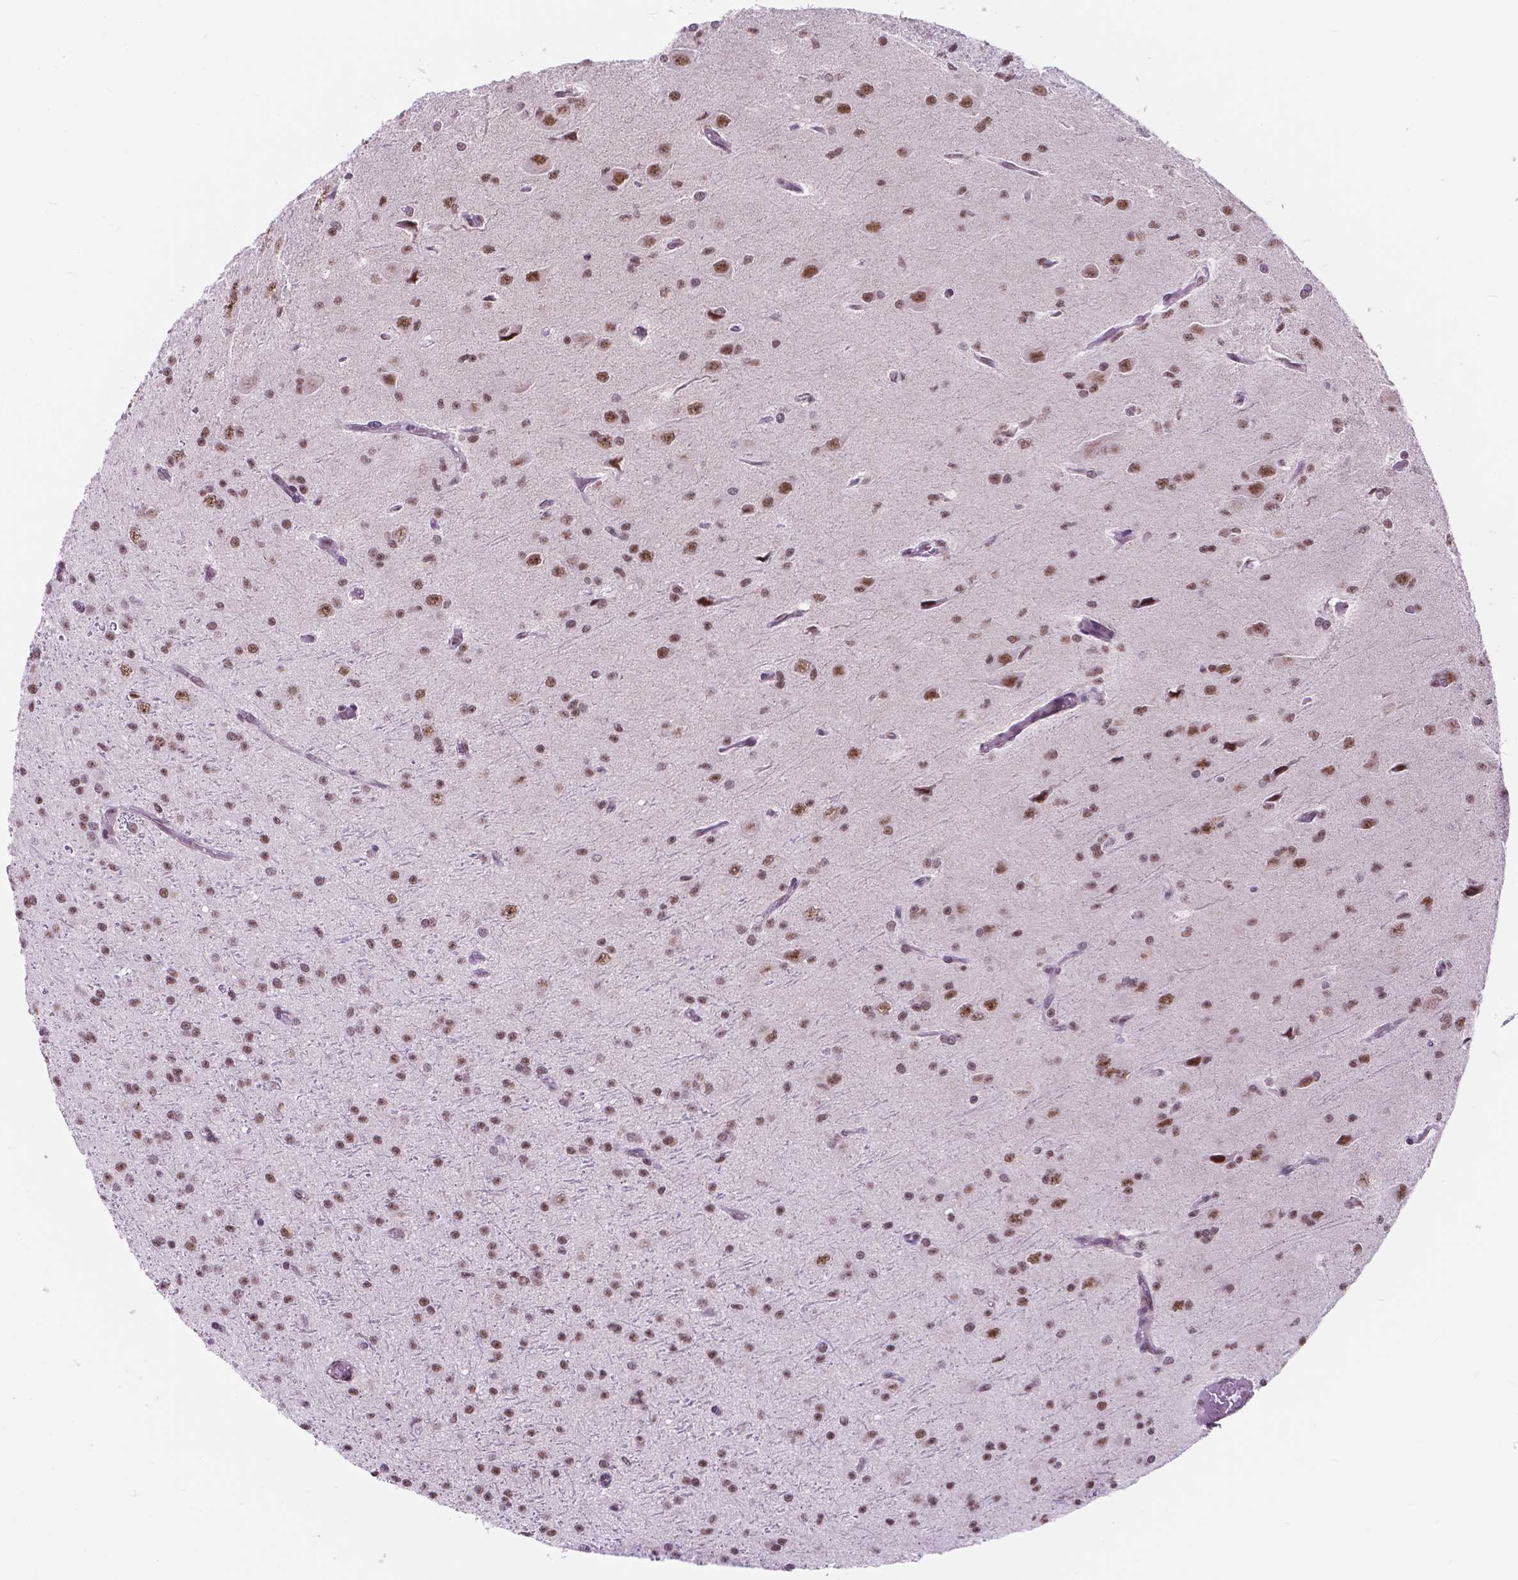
{"staining": {"intensity": "moderate", "quantity": ">75%", "location": "nuclear"}, "tissue": "glioma", "cell_type": "Tumor cells", "image_type": "cancer", "snomed": [{"axis": "morphology", "description": "Glioma, malignant, Low grade"}, {"axis": "topography", "description": "Brain"}], "caption": "High-magnification brightfield microscopy of glioma stained with DAB (brown) and counterstained with hematoxylin (blue). tumor cells exhibit moderate nuclear staining is seen in approximately>75% of cells.", "gene": "BCAS2", "patient": {"sex": "male", "age": 27}}